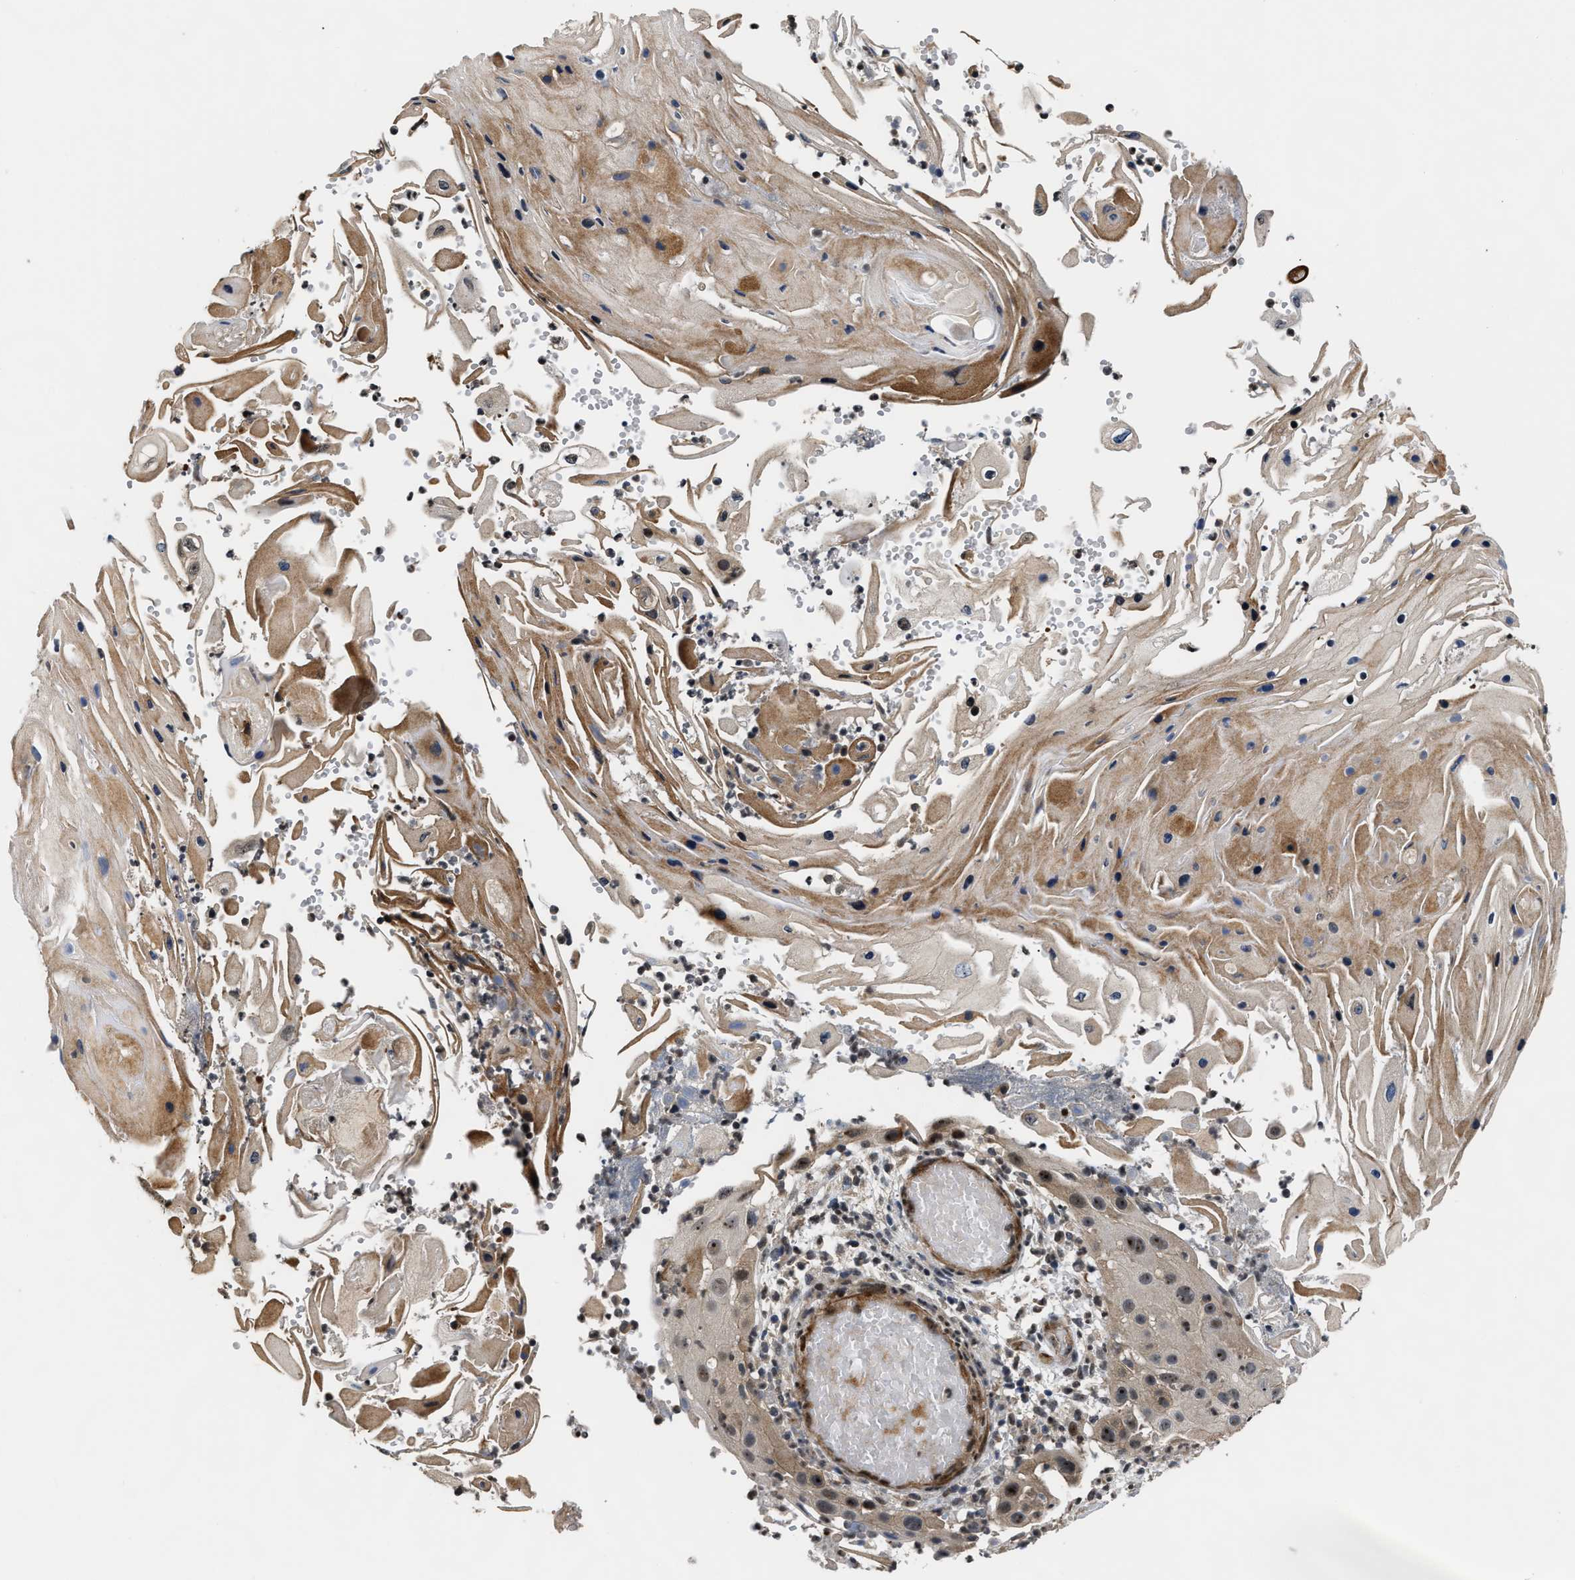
{"staining": {"intensity": "moderate", "quantity": ">75%", "location": "nuclear"}, "tissue": "skin cancer", "cell_type": "Tumor cells", "image_type": "cancer", "snomed": [{"axis": "morphology", "description": "Squamous cell carcinoma, NOS"}, {"axis": "topography", "description": "Skin"}], "caption": "A brown stain highlights moderate nuclear staining of a protein in human skin squamous cell carcinoma tumor cells. (brown staining indicates protein expression, while blue staining denotes nuclei).", "gene": "ALDH3A2", "patient": {"sex": "female", "age": 44}}